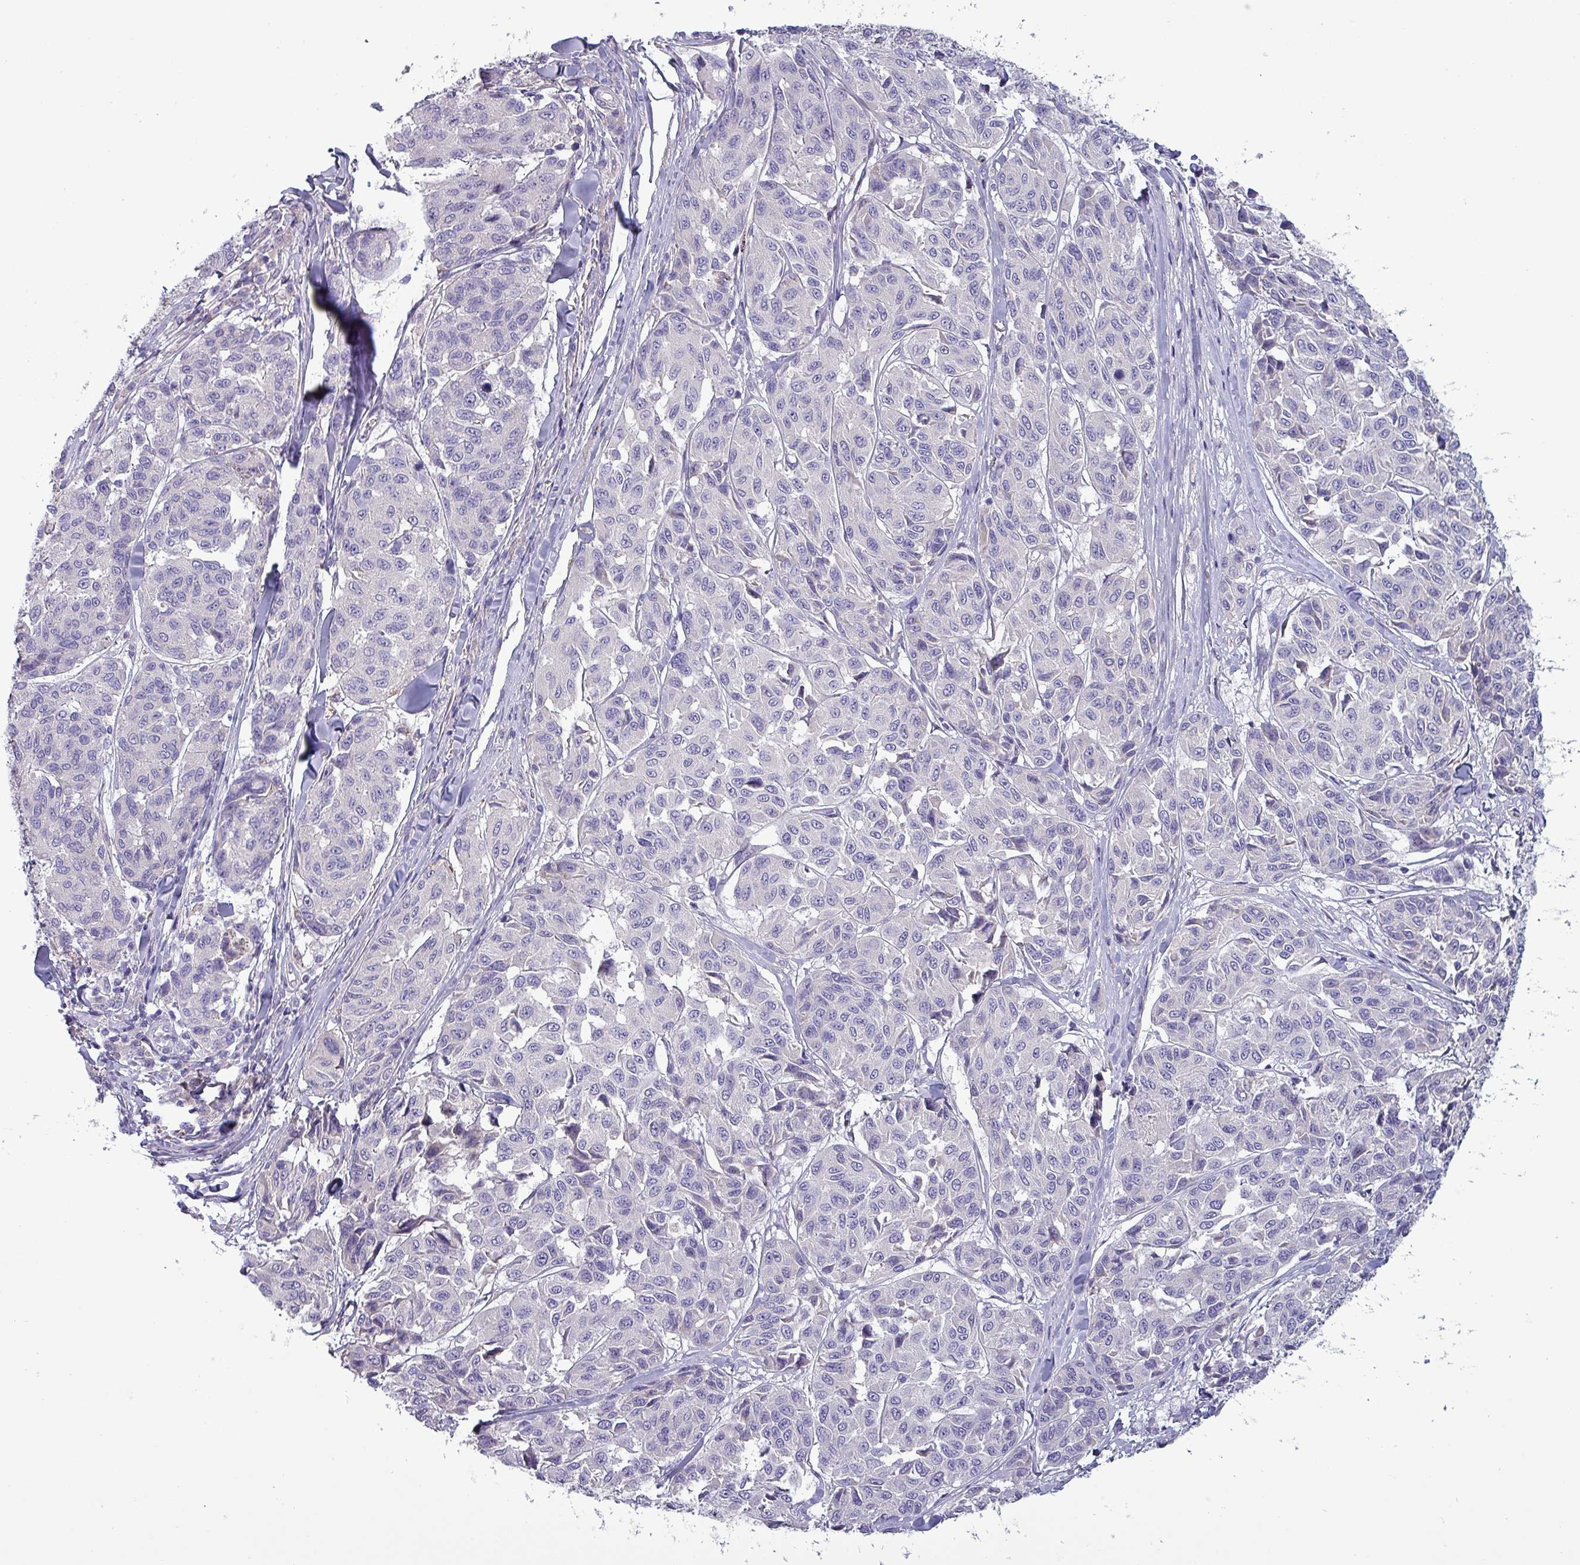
{"staining": {"intensity": "negative", "quantity": "none", "location": "none"}, "tissue": "melanoma", "cell_type": "Tumor cells", "image_type": "cancer", "snomed": [{"axis": "morphology", "description": "Malignant melanoma, NOS"}, {"axis": "topography", "description": "Skin"}], "caption": "Photomicrograph shows no significant protein staining in tumor cells of melanoma.", "gene": "HSD3B7", "patient": {"sex": "female", "age": 66}}